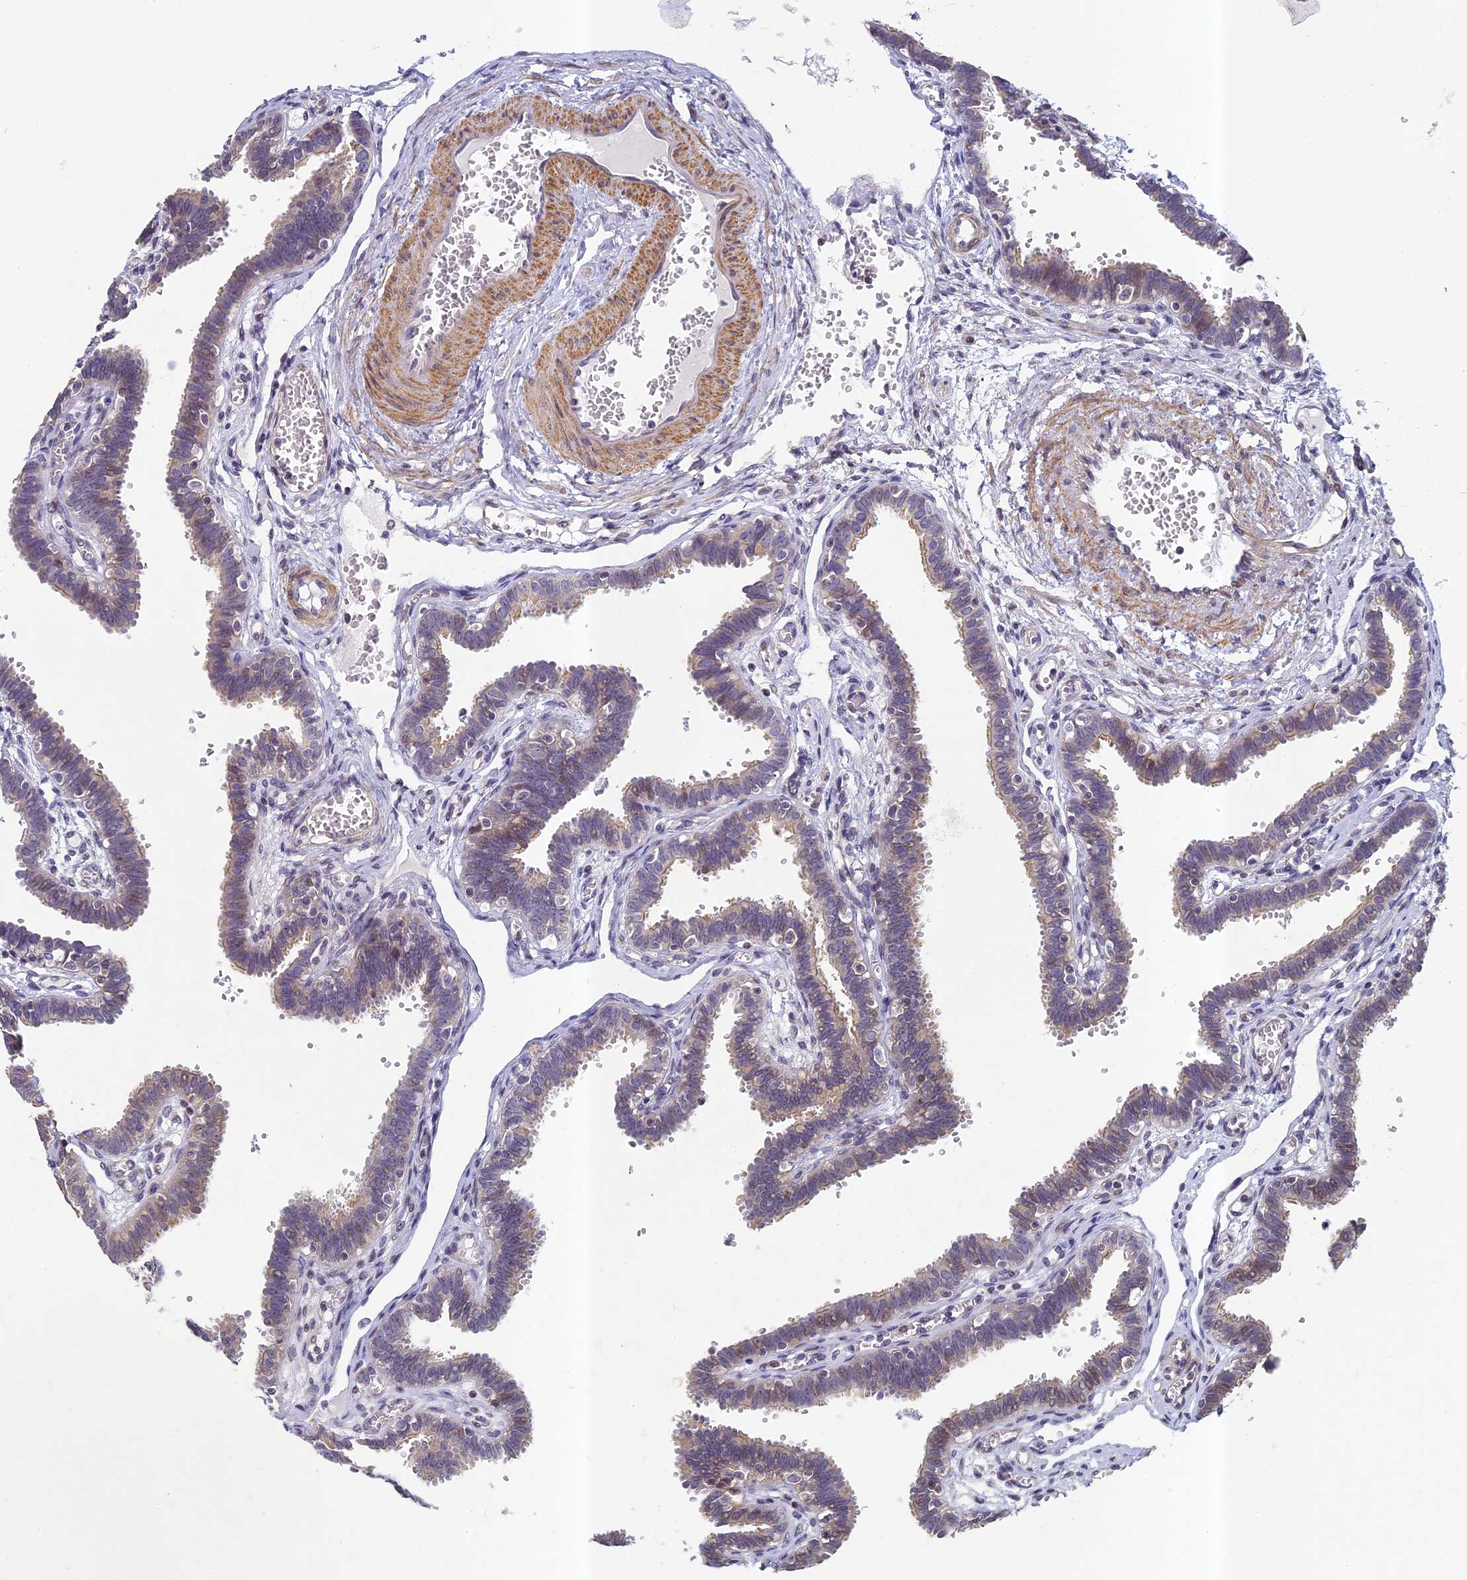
{"staining": {"intensity": "weak", "quantity": "25%-75%", "location": "cytoplasmic/membranous"}, "tissue": "fallopian tube", "cell_type": "Glandular cells", "image_type": "normal", "snomed": [{"axis": "morphology", "description": "Normal tissue, NOS"}, {"axis": "topography", "description": "Fallopian tube"}, {"axis": "topography", "description": "Placenta"}], "caption": "Protein expression analysis of unremarkable fallopian tube reveals weak cytoplasmic/membranous expression in about 25%-75% of glandular cells.", "gene": "DIXDC1", "patient": {"sex": "female", "age": 32}}